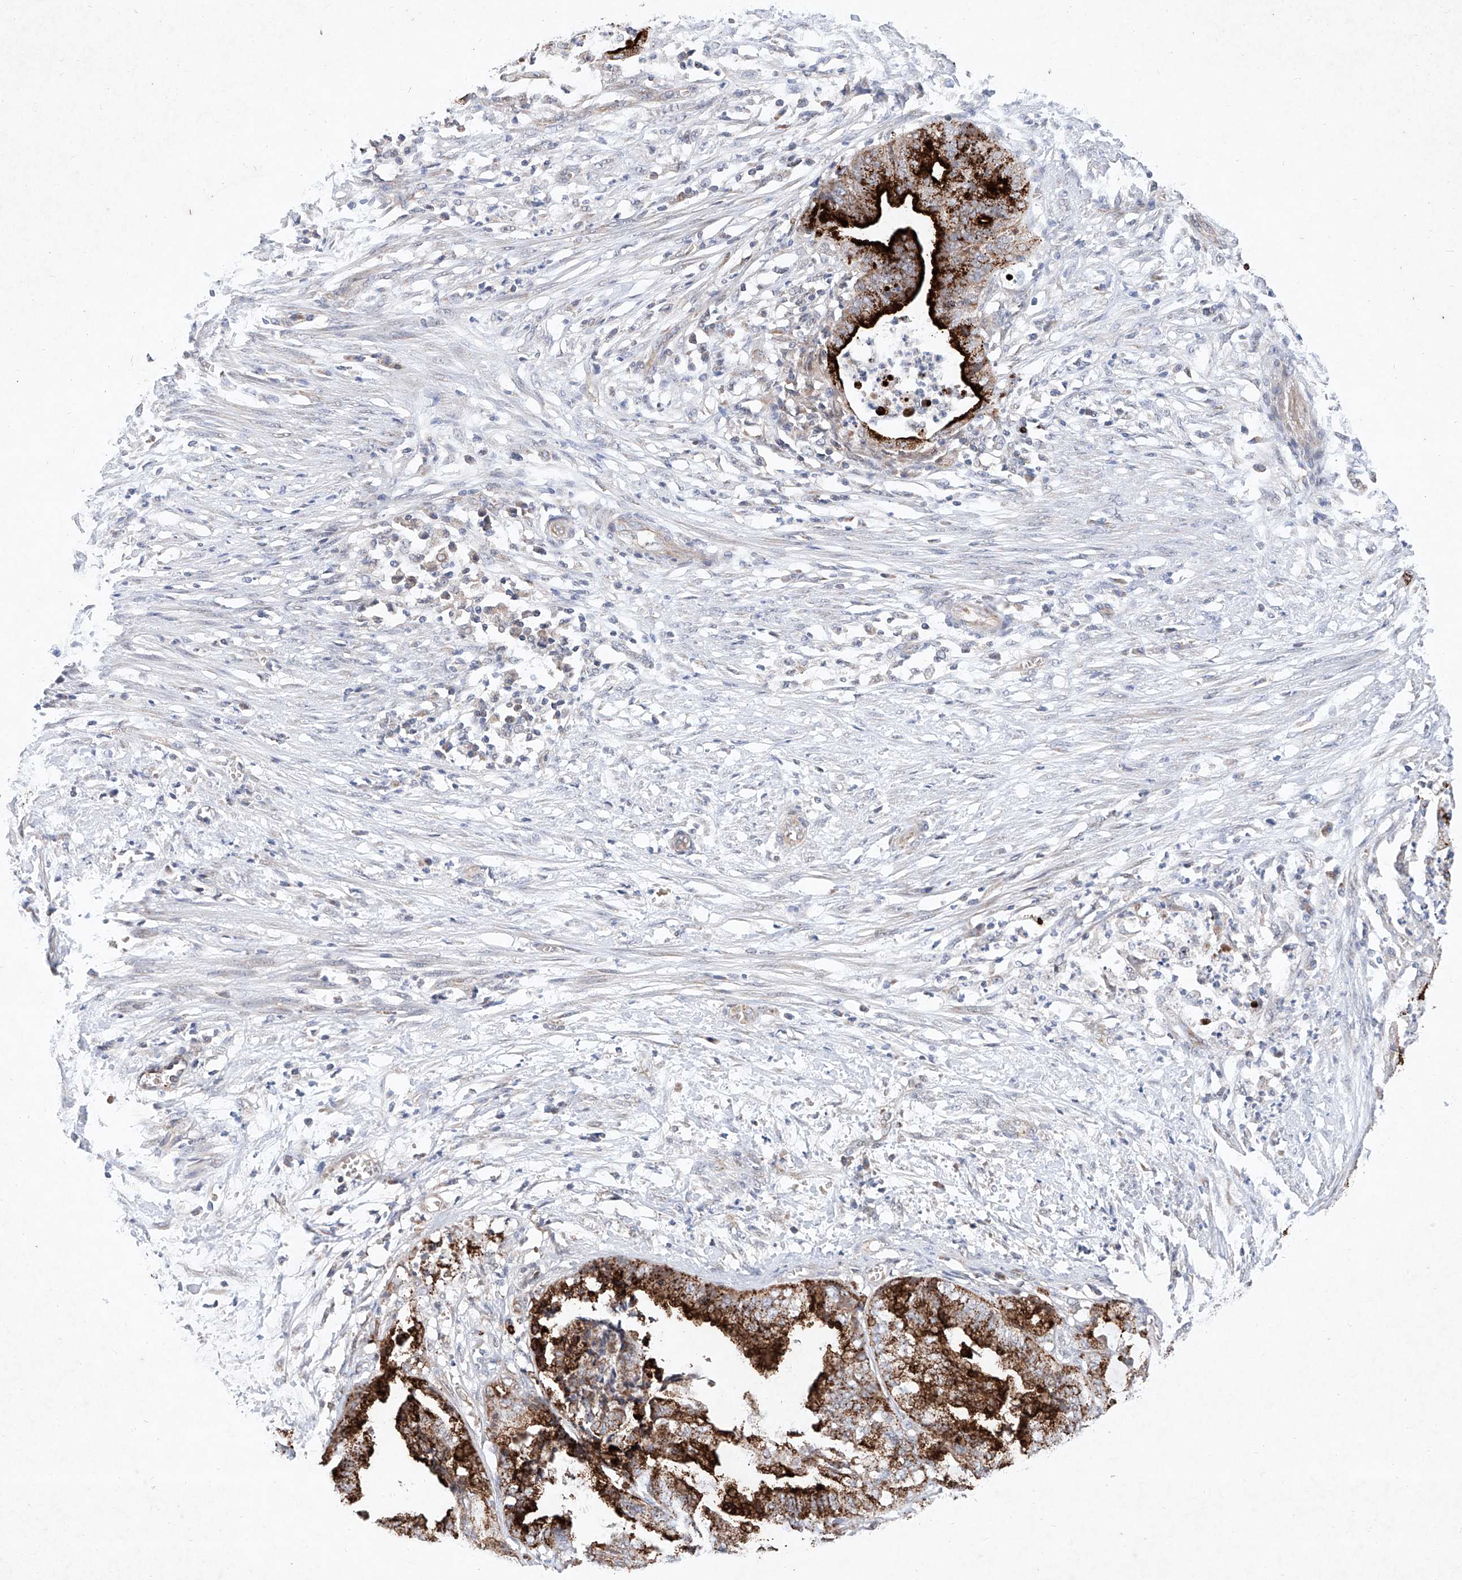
{"staining": {"intensity": "strong", "quantity": ">75%", "location": "cytoplasmic/membranous"}, "tissue": "endometrial cancer", "cell_type": "Tumor cells", "image_type": "cancer", "snomed": [{"axis": "morphology", "description": "Necrosis, NOS"}, {"axis": "morphology", "description": "Adenocarcinoma, NOS"}, {"axis": "topography", "description": "Endometrium"}], "caption": "Strong cytoplasmic/membranous staining for a protein is identified in approximately >75% of tumor cells of endometrial cancer (adenocarcinoma) using immunohistochemistry.", "gene": "FASTK", "patient": {"sex": "female", "age": 79}}